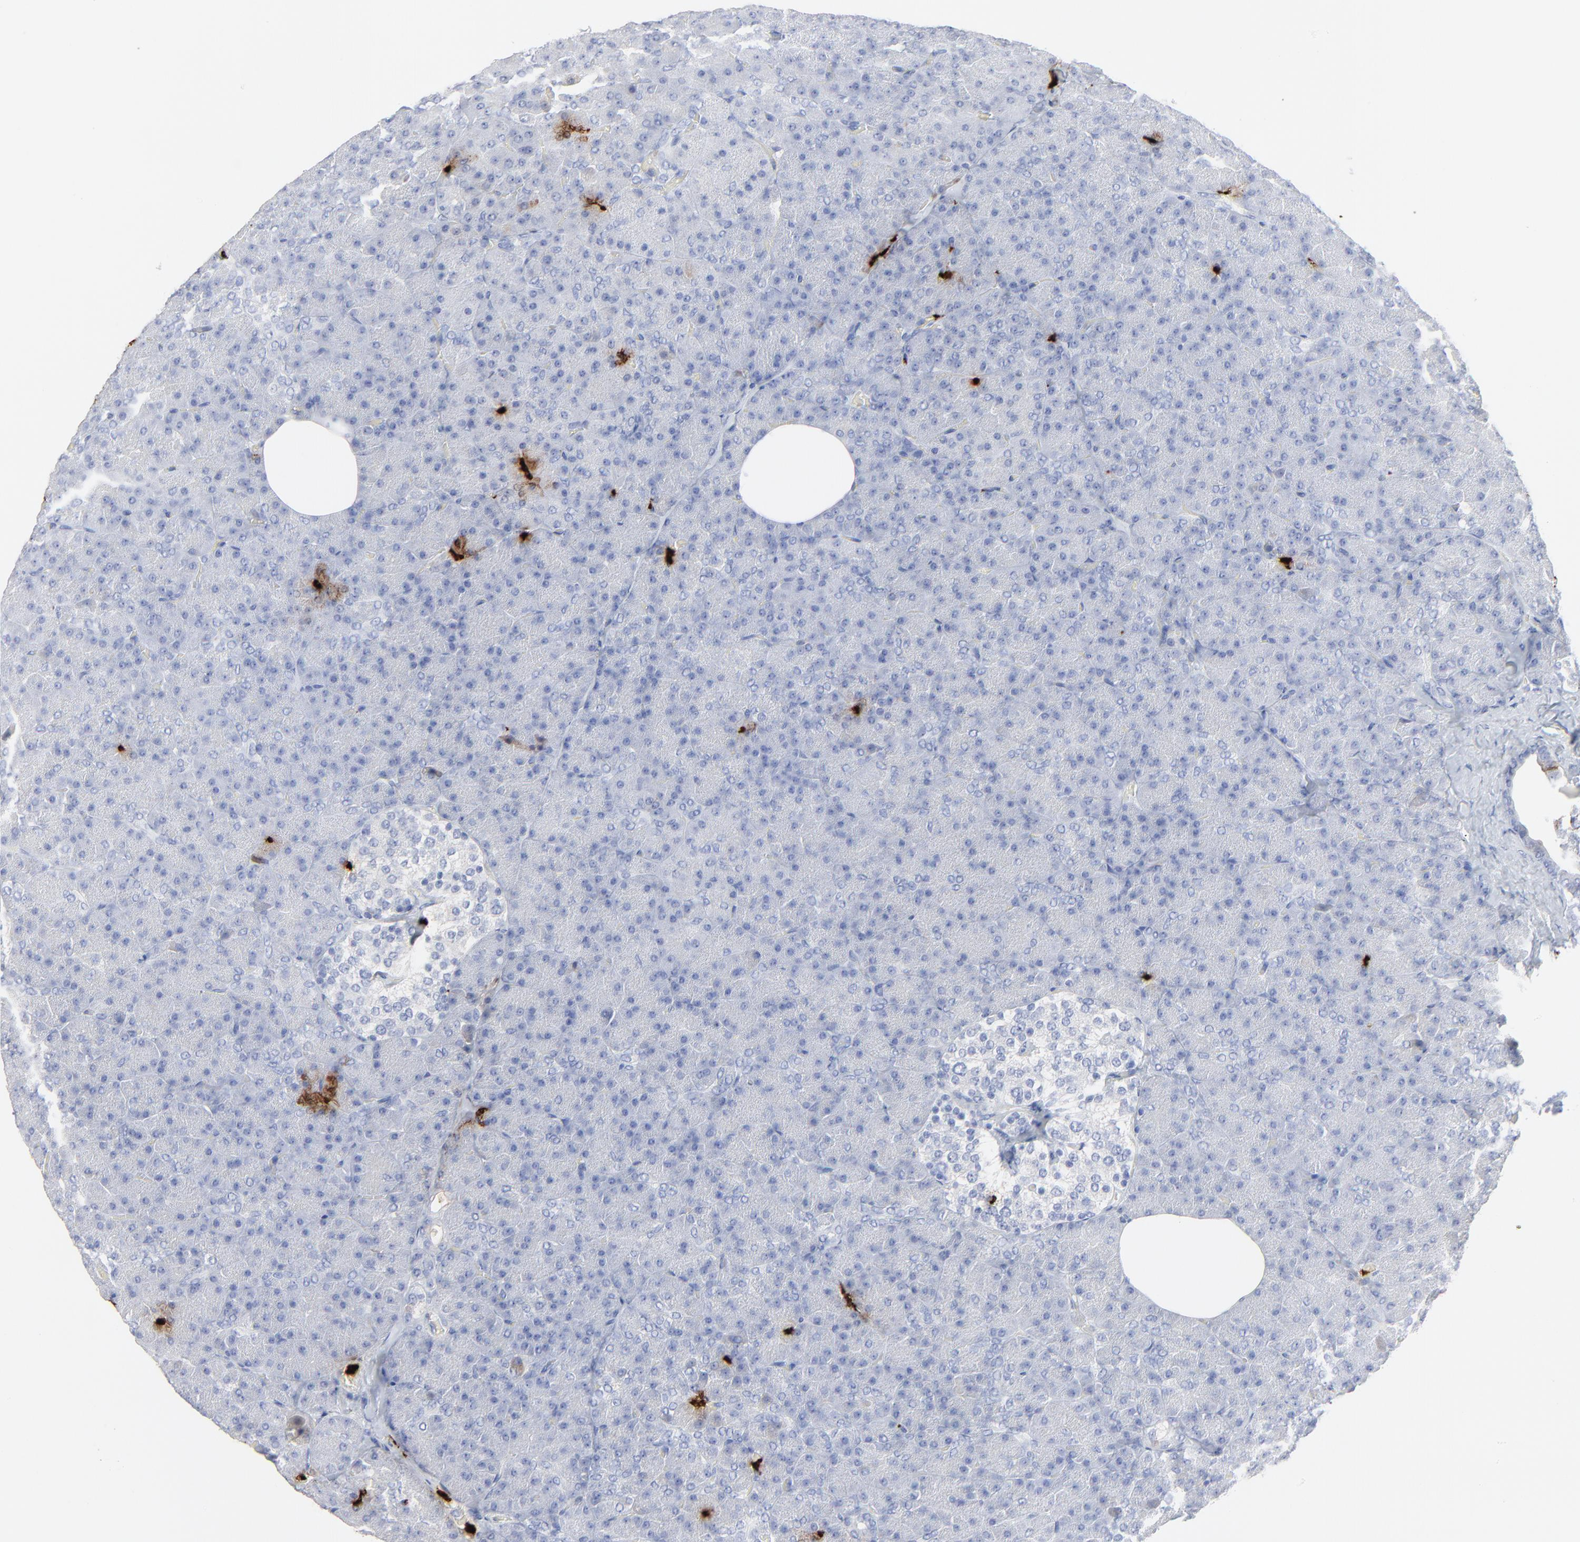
{"staining": {"intensity": "negative", "quantity": "none", "location": "none"}, "tissue": "pancreas", "cell_type": "Exocrine glandular cells", "image_type": "normal", "snomed": [{"axis": "morphology", "description": "Normal tissue, NOS"}, {"axis": "topography", "description": "Pancreas"}], "caption": "The photomicrograph demonstrates no significant expression in exocrine glandular cells of pancreas. The staining was performed using DAB (3,3'-diaminobenzidine) to visualize the protein expression in brown, while the nuclei were stained in blue with hematoxylin (Magnification: 20x).", "gene": "LCN2", "patient": {"sex": "female", "age": 35}}